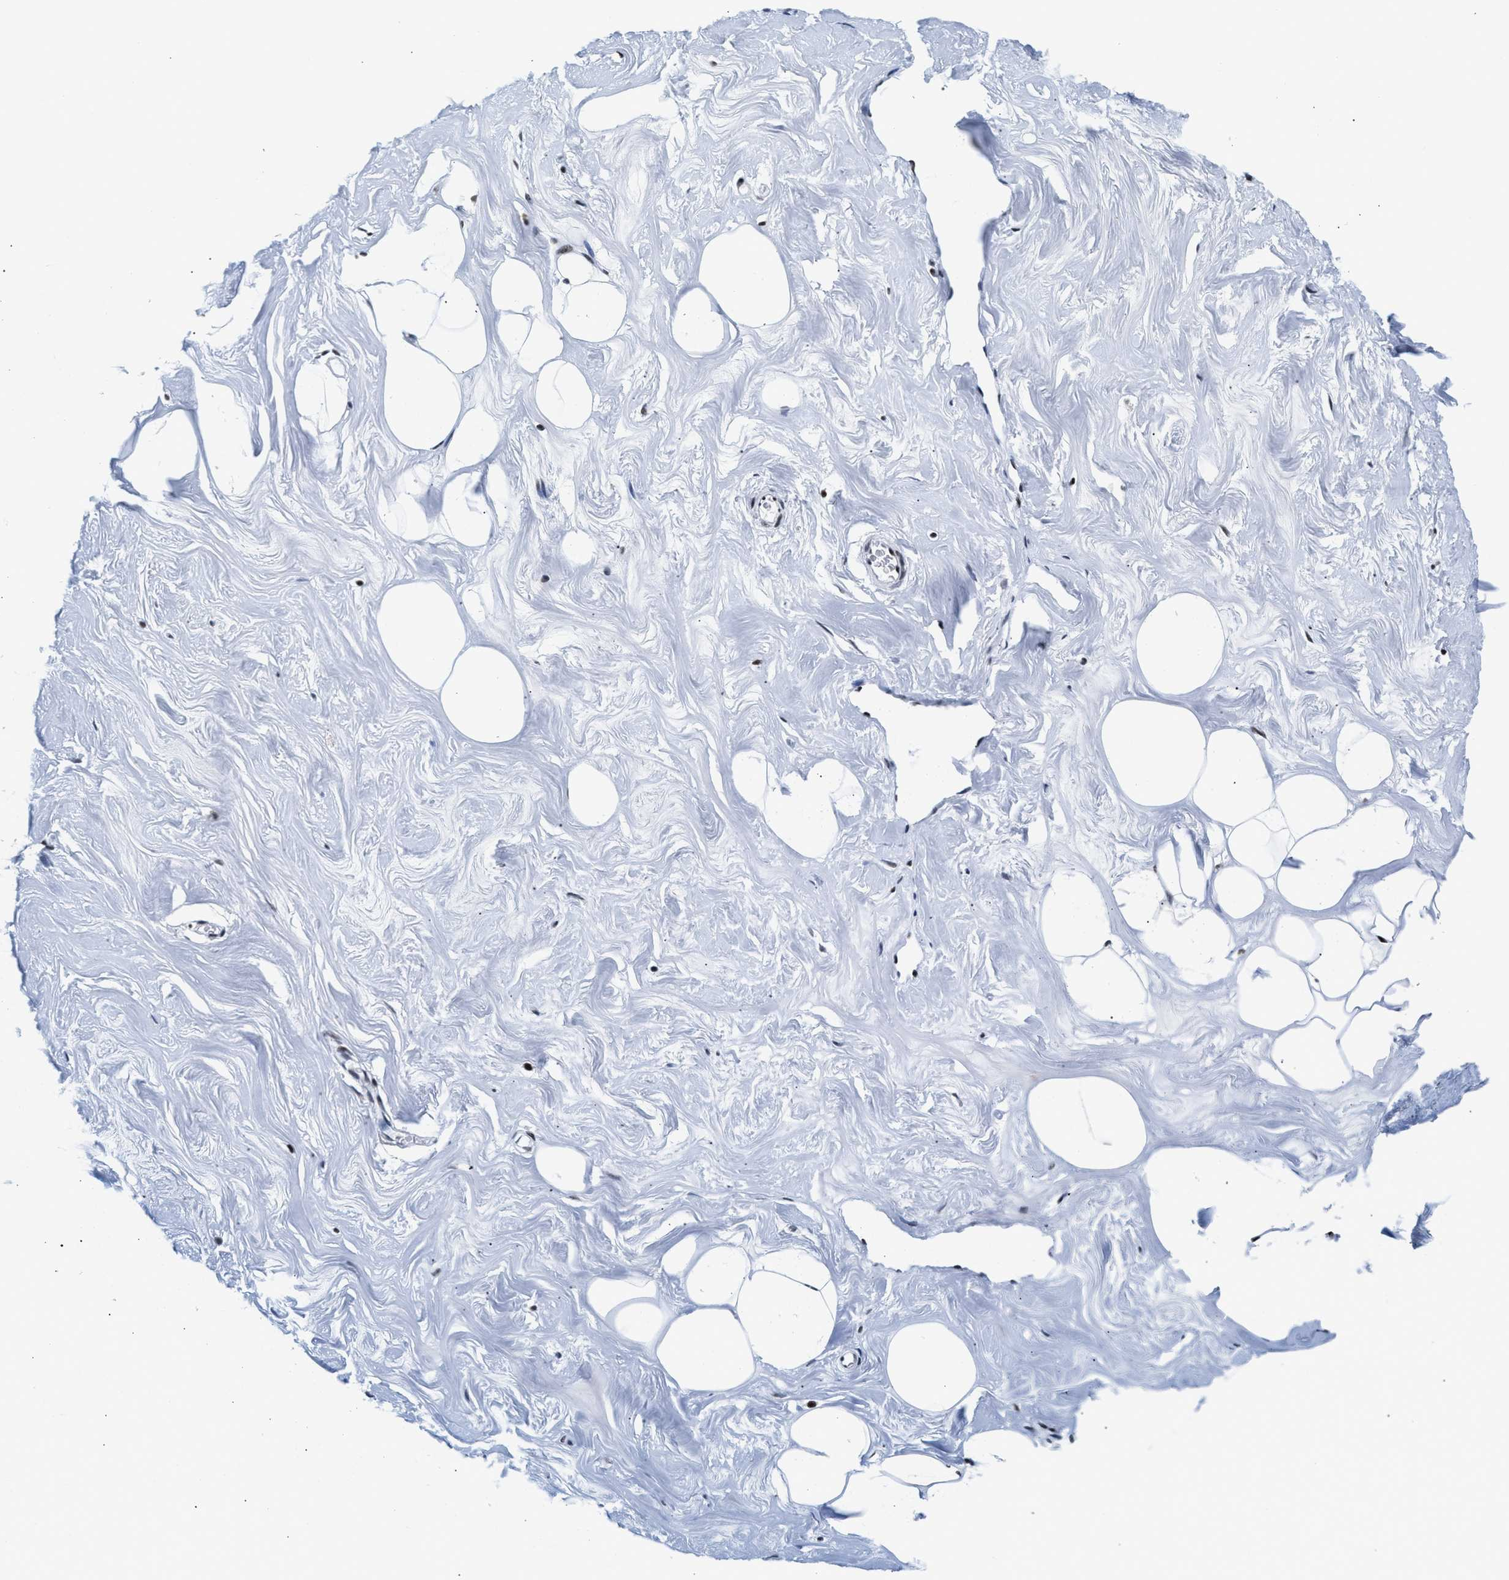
{"staining": {"intensity": "negative", "quantity": "none", "location": "none"}, "tissue": "adipose tissue", "cell_type": "Adipocytes", "image_type": "normal", "snomed": [{"axis": "morphology", "description": "Normal tissue, NOS"}, {"axis": "morphology", "description": "Fibrosis, NOS"}, {"axis": "topography", "description": "Breast"}, {"axis": "topography", "description": "Adipose tissue"}], "caption": "The immunohistochemistry photomicrograph has no significant expression in adipocytes of adipose tissue.", "gene": "RAD50", "patient": {"sex": "female", "age": 39}}